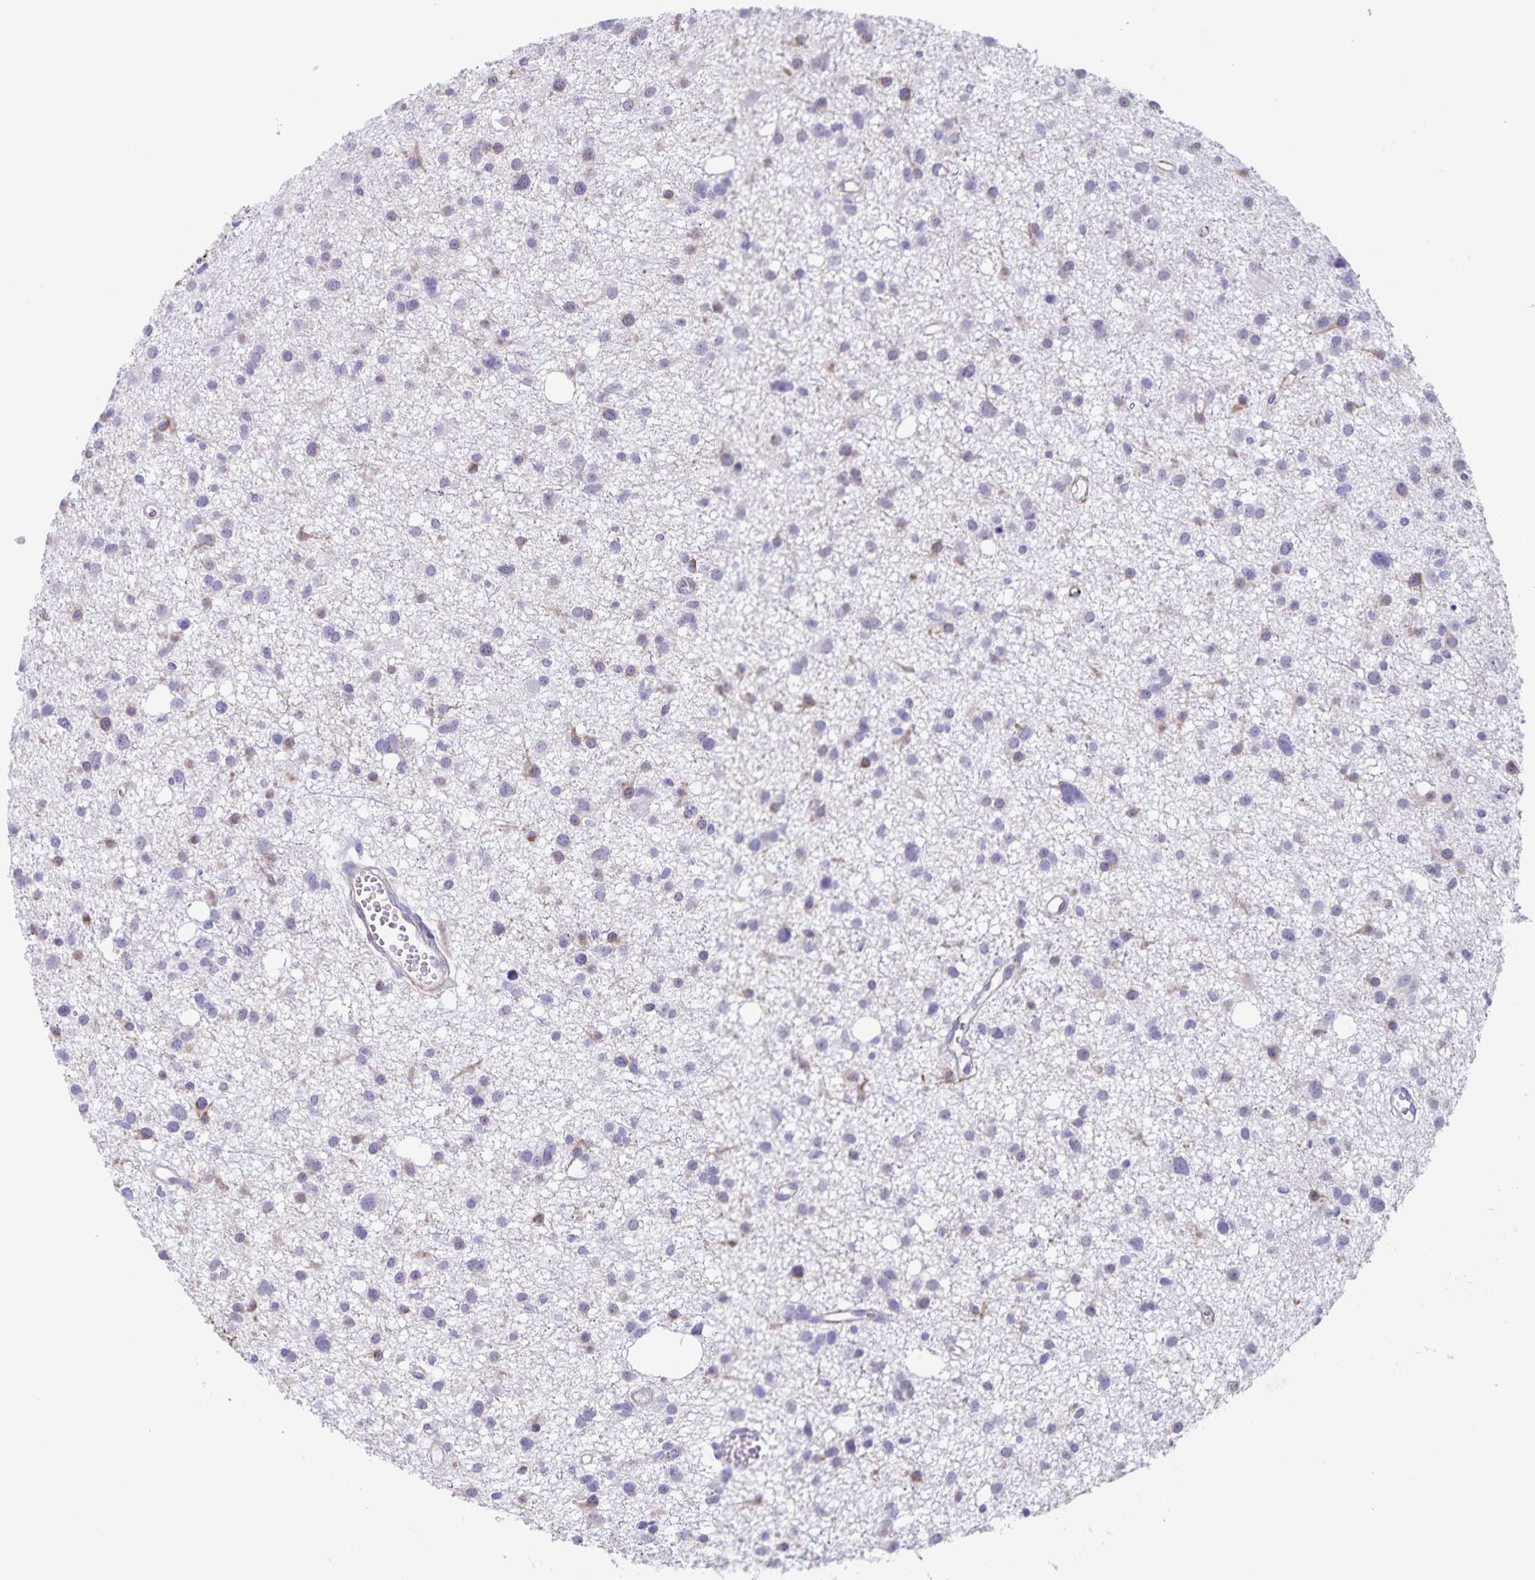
{"staining": {"intensity": "negative", "quantity": "none", "location": "none"}, "tissue": "glioma", "cell_type": "Tumor cells", "image_type": "cancer", "snomed": [{"axis": "morphology", "description": "Glioma, malignant, High grade"}, {"axis": "topography", "description": "Brain"}], "caption": "DAB (3,3'-diaminobenzidine) immunohistochemical staining of glioma displays no significant staining in tumor cells. (DAB (3,3'-diaminobenzidine) immunohistochemistry (IHC) visualized using brightfield microscopy, high magnification).", "gene": "SYNM", "patient": {"sex": "male", "age": 23}}